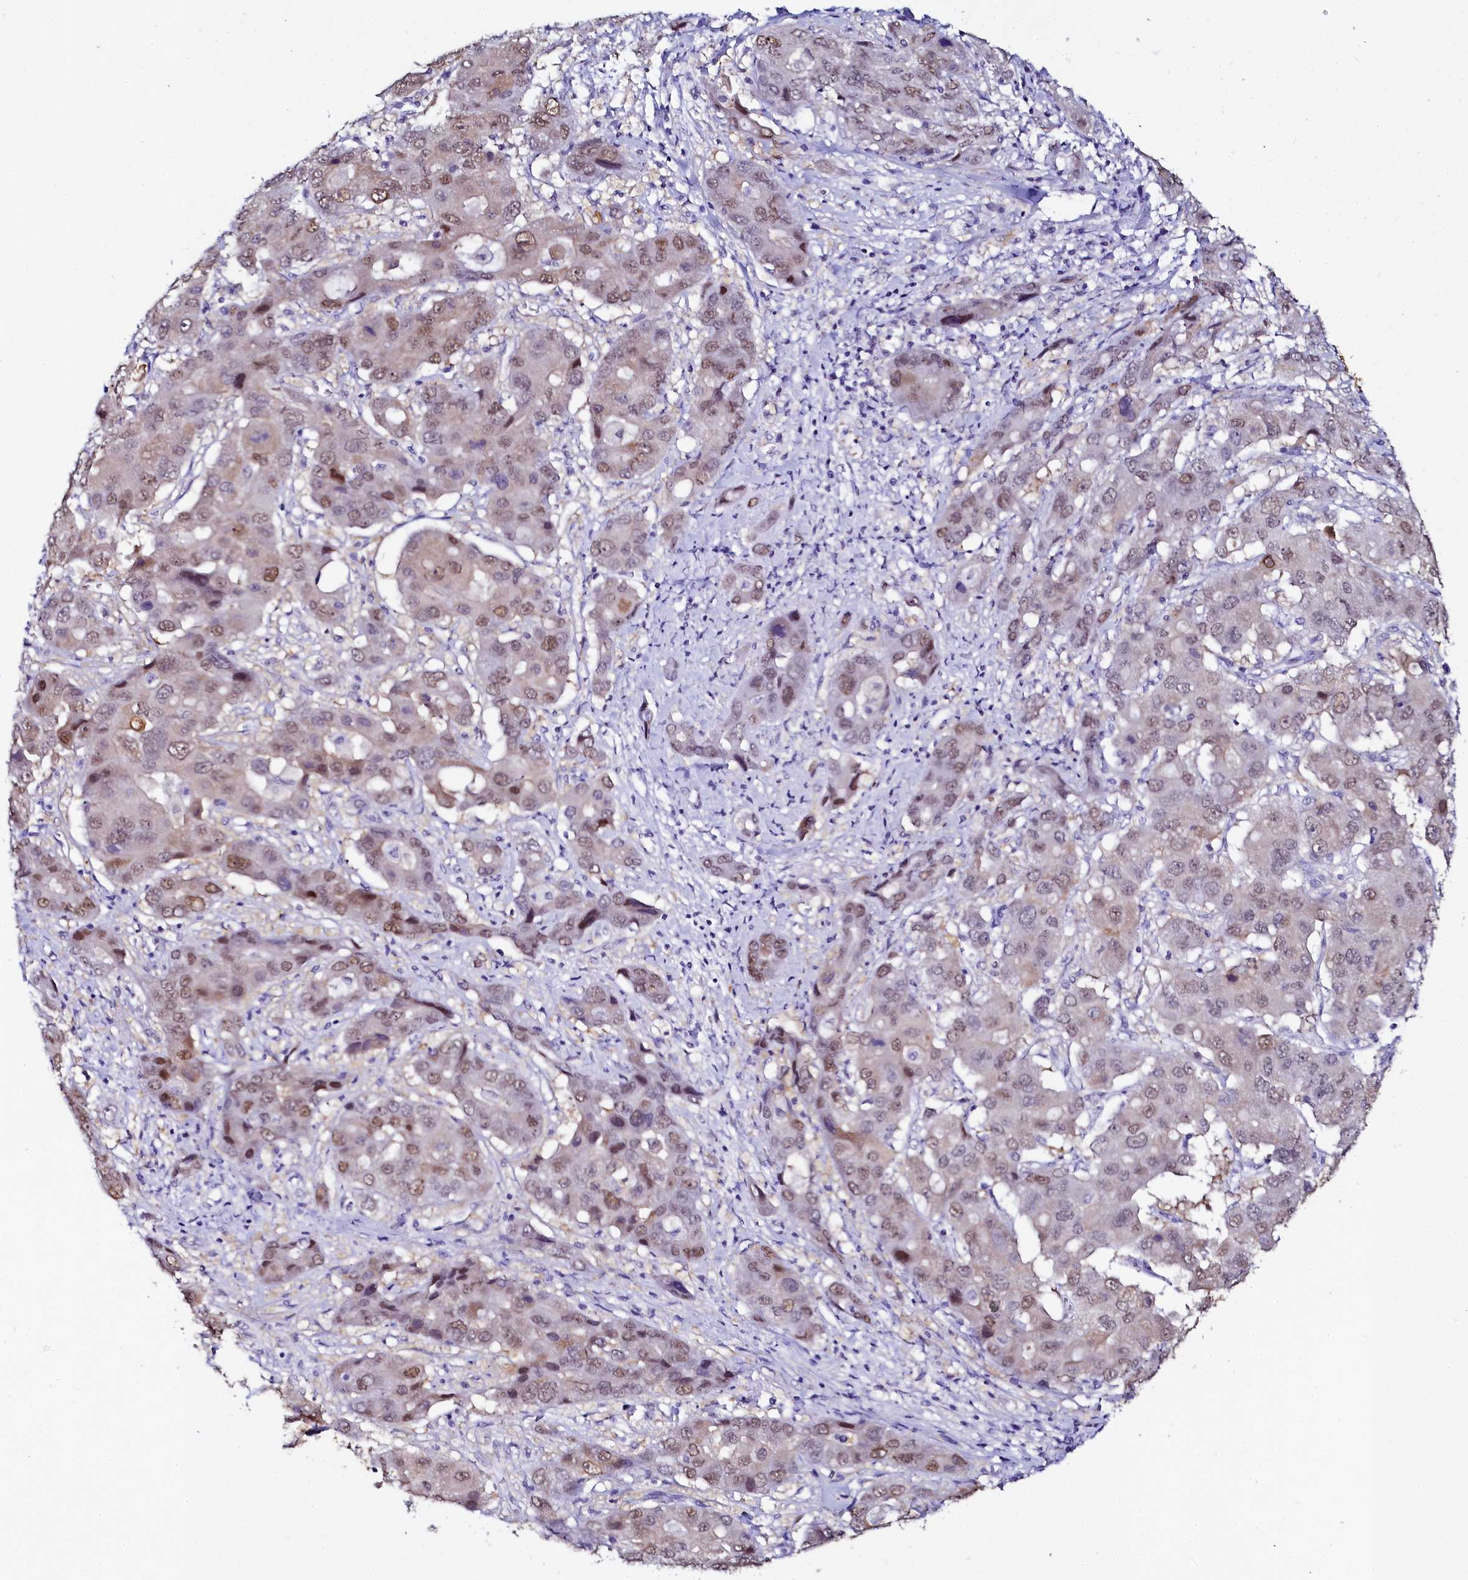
{"staining": {"intensity": "weak", "quantity": "25%-75%", "location": "nuclear"}, "tissue": "liver cancer", "cell_type": "Tumor cells", "image_type": "cancer", "snomed": [{"axis": "morphology", "description": "Cholangiocarcinoma"}, {"axis": "topography", "description": "Liver"}], "caption": "A photomicrograph showing weak nuclear staining in about 25%-75% of tumor cells in cholangiocarcinoma (liver), as visualized by brown immunohistochemical staining.", "gene": "SORD", "patient": {"sex": "male", "age": 67}}